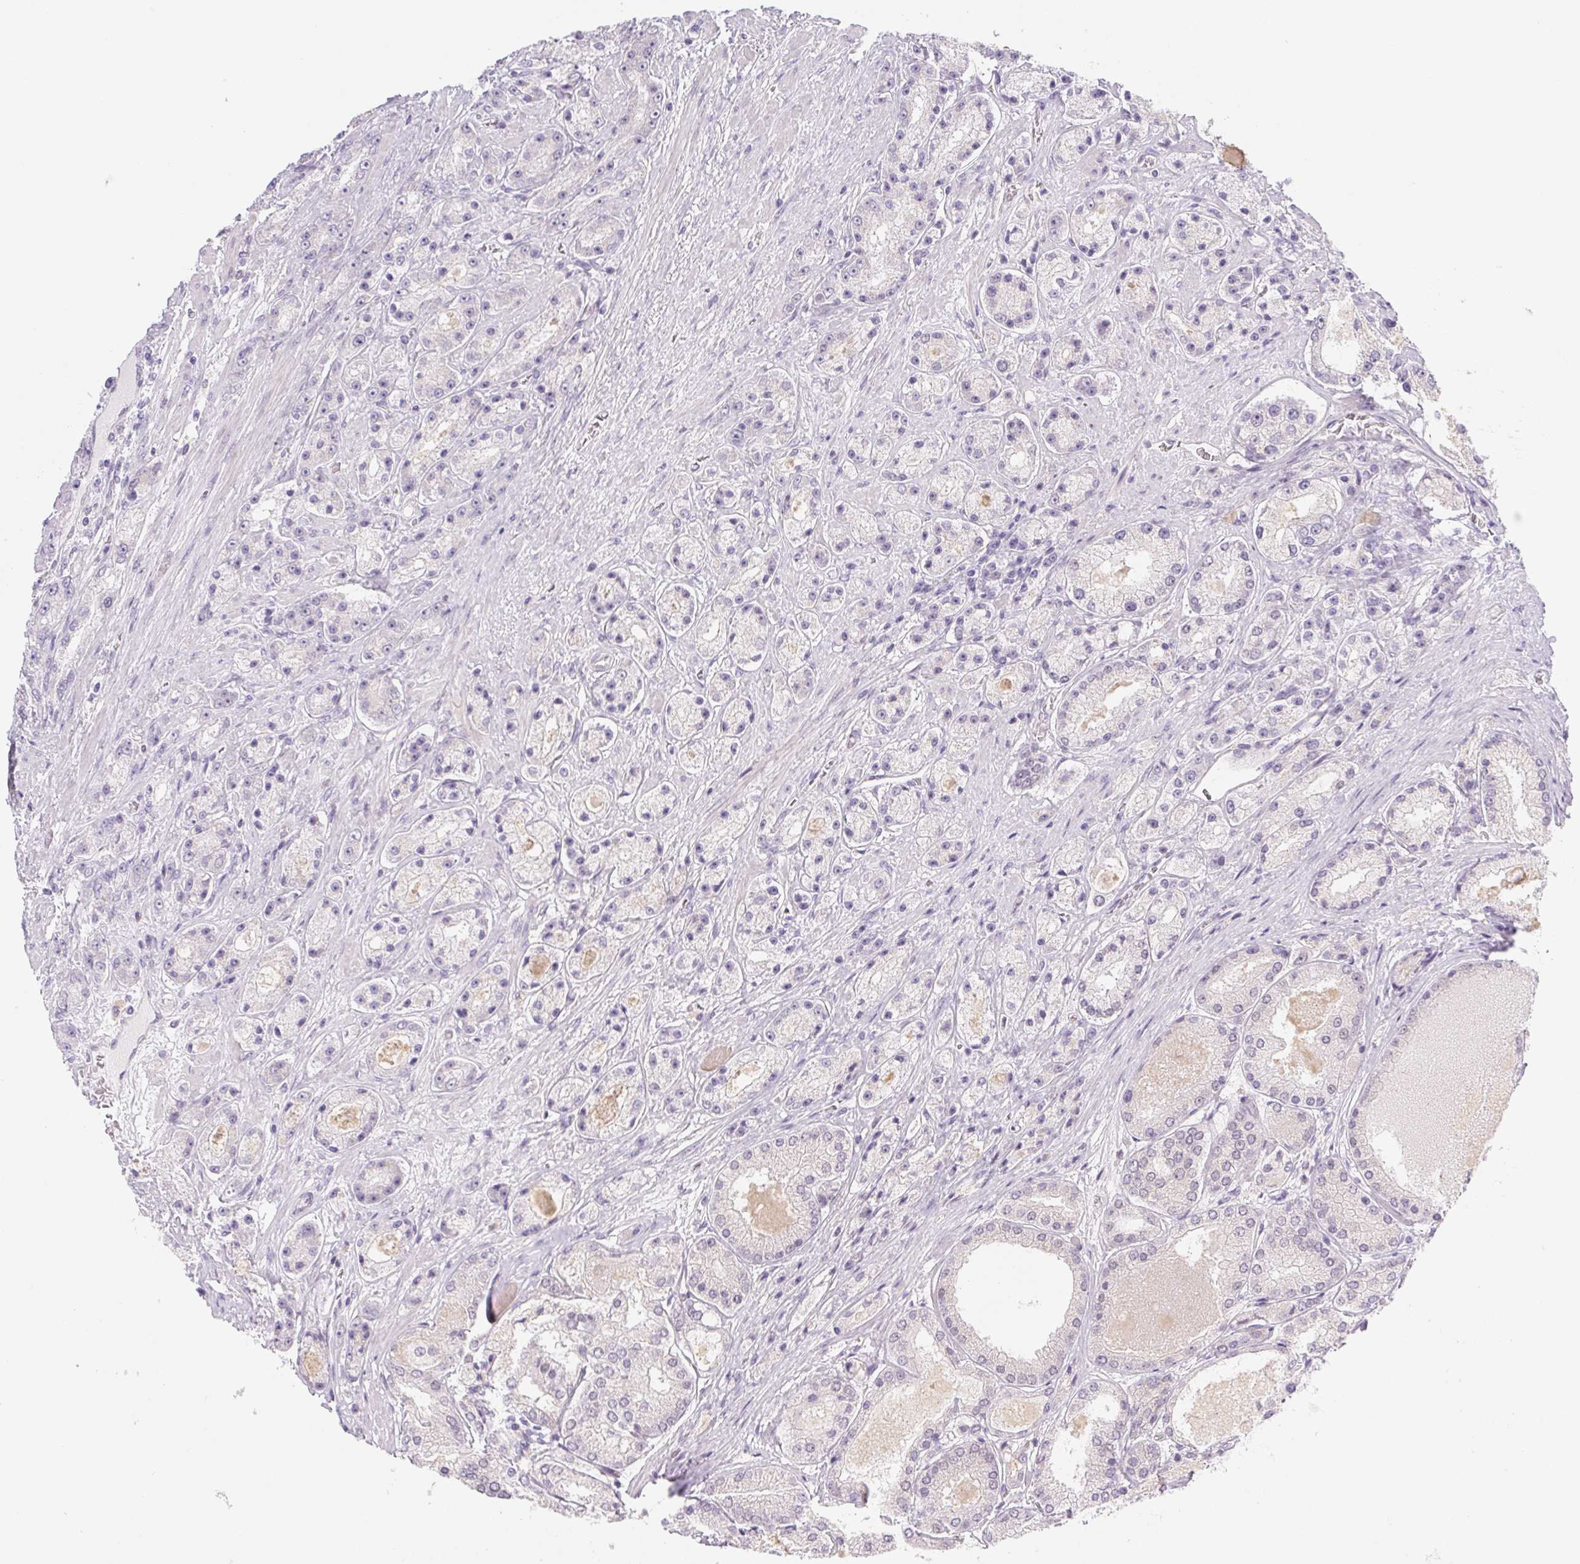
{"staining": {"intensity": "negative", "quantity": "none", "location": "none"}, "tissue": "prostate cancer", "cell_type": "Tumor cells", "image_type": "cancer", "snomed": [{"axis": "morphology", "description": "Adenocarcinoma, High grade"}, {"axis": "topography", "description": "Prostate"}], "caption": "Immunohistochemistry photomicrograph of human prostate cancer (adenocarcinoma (high-grade)) stained for a protein (brown), which demonstrates no staining in tumor cells.", "gene": "CTNND2", "patient": {"sex": "male", "age": 67}}